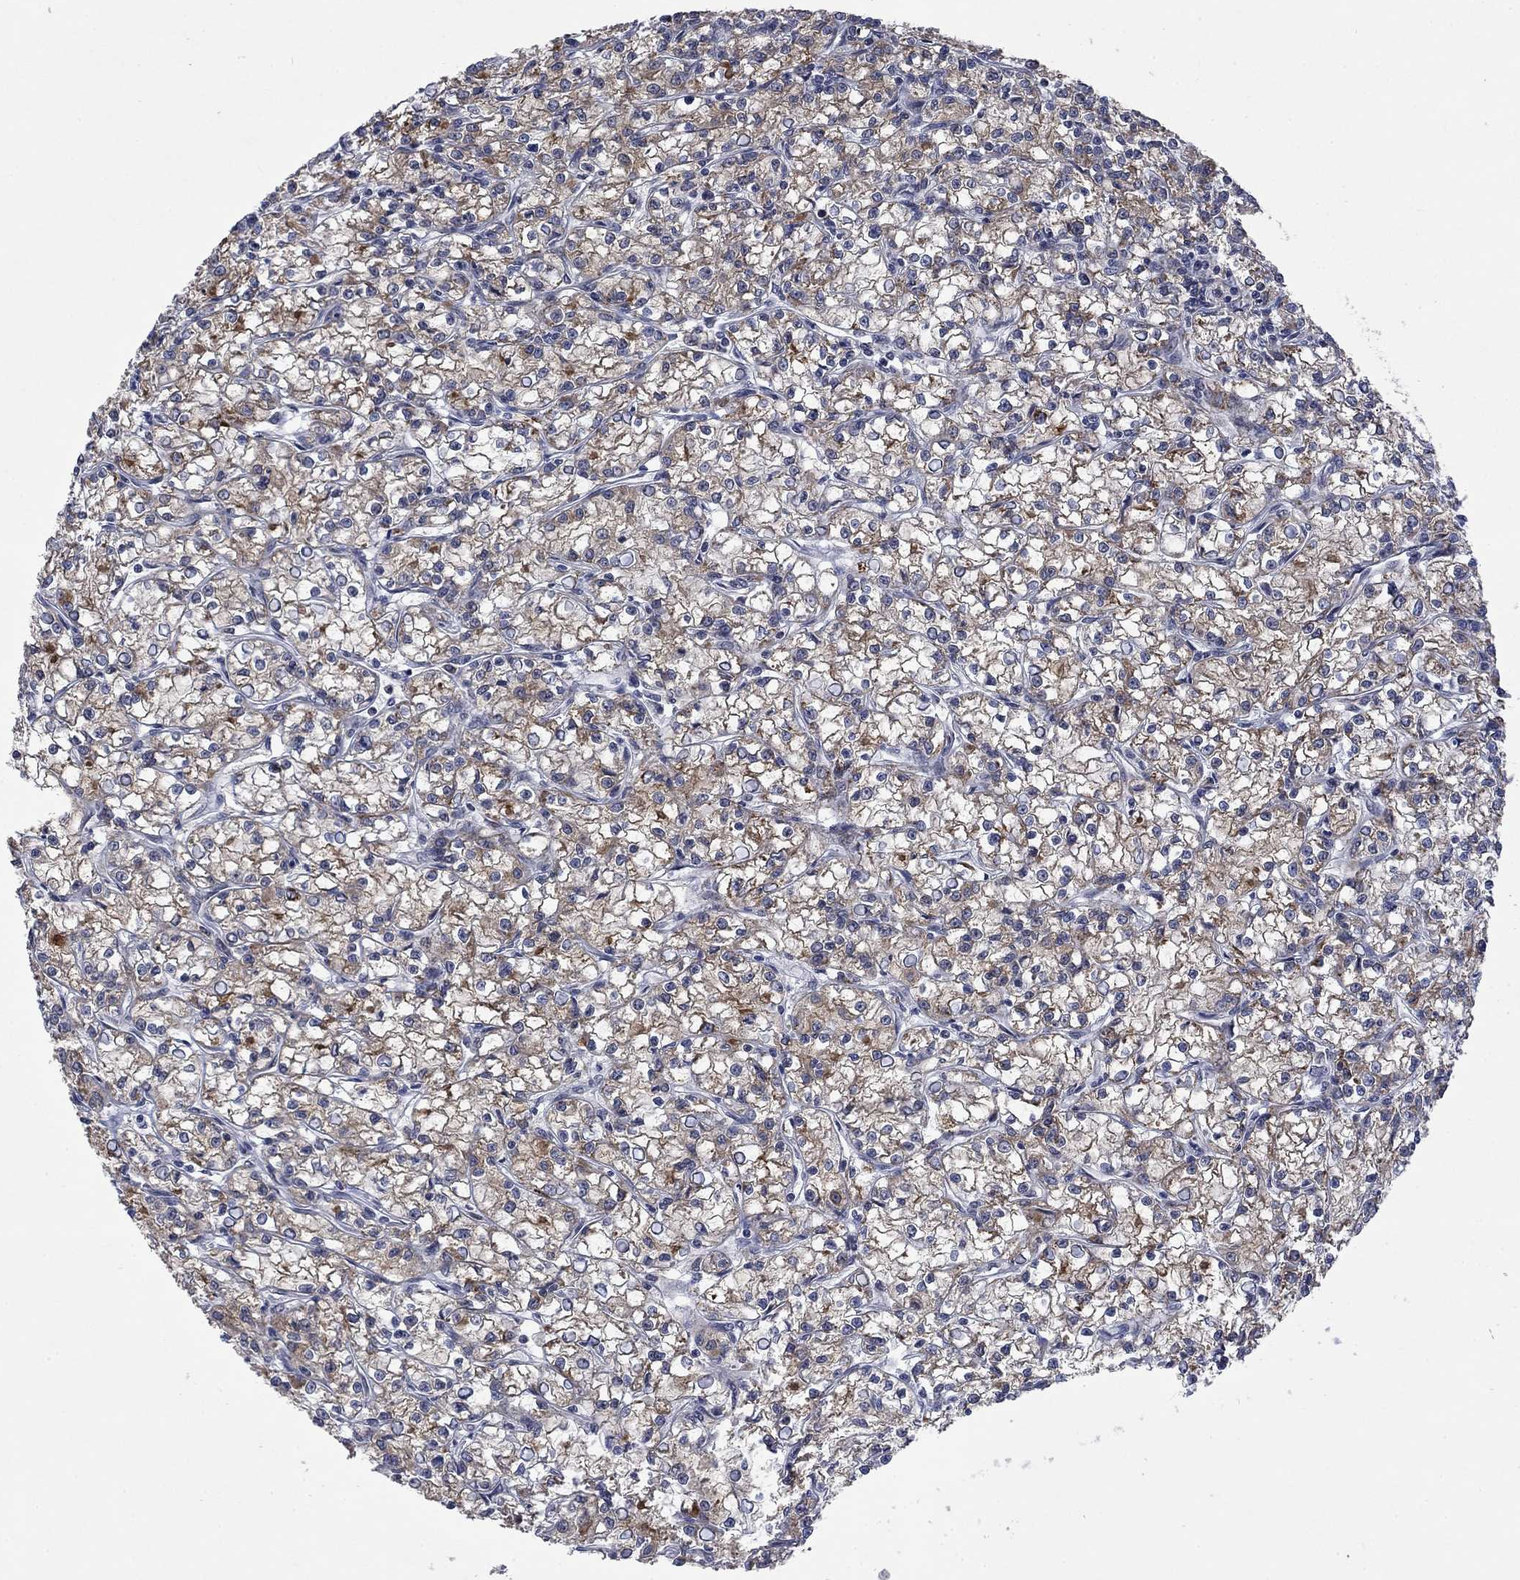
{"staining": {"intensity": "moderate", "quantity": "25%-75%", "location": "cytoplasmic/membranous"}, "tissue": "renal cancer", "cell_type": "Tumor cells", "image_type": "cancer", "snomed": [{"axis": "morphology", "description": "Adenocarcinoma, NOS"}, {"axis": "topography", "description": "Kidney"}], "caption": "Renal cancer (adenocarcinoma) stained with a brown dye demonstrates moderate cytoplasmic/membranous positive positivity in about 25%-75% of tumor cells.", "gene": "PPP1R9A", "patient": {"sex": "female", "age": 59}}